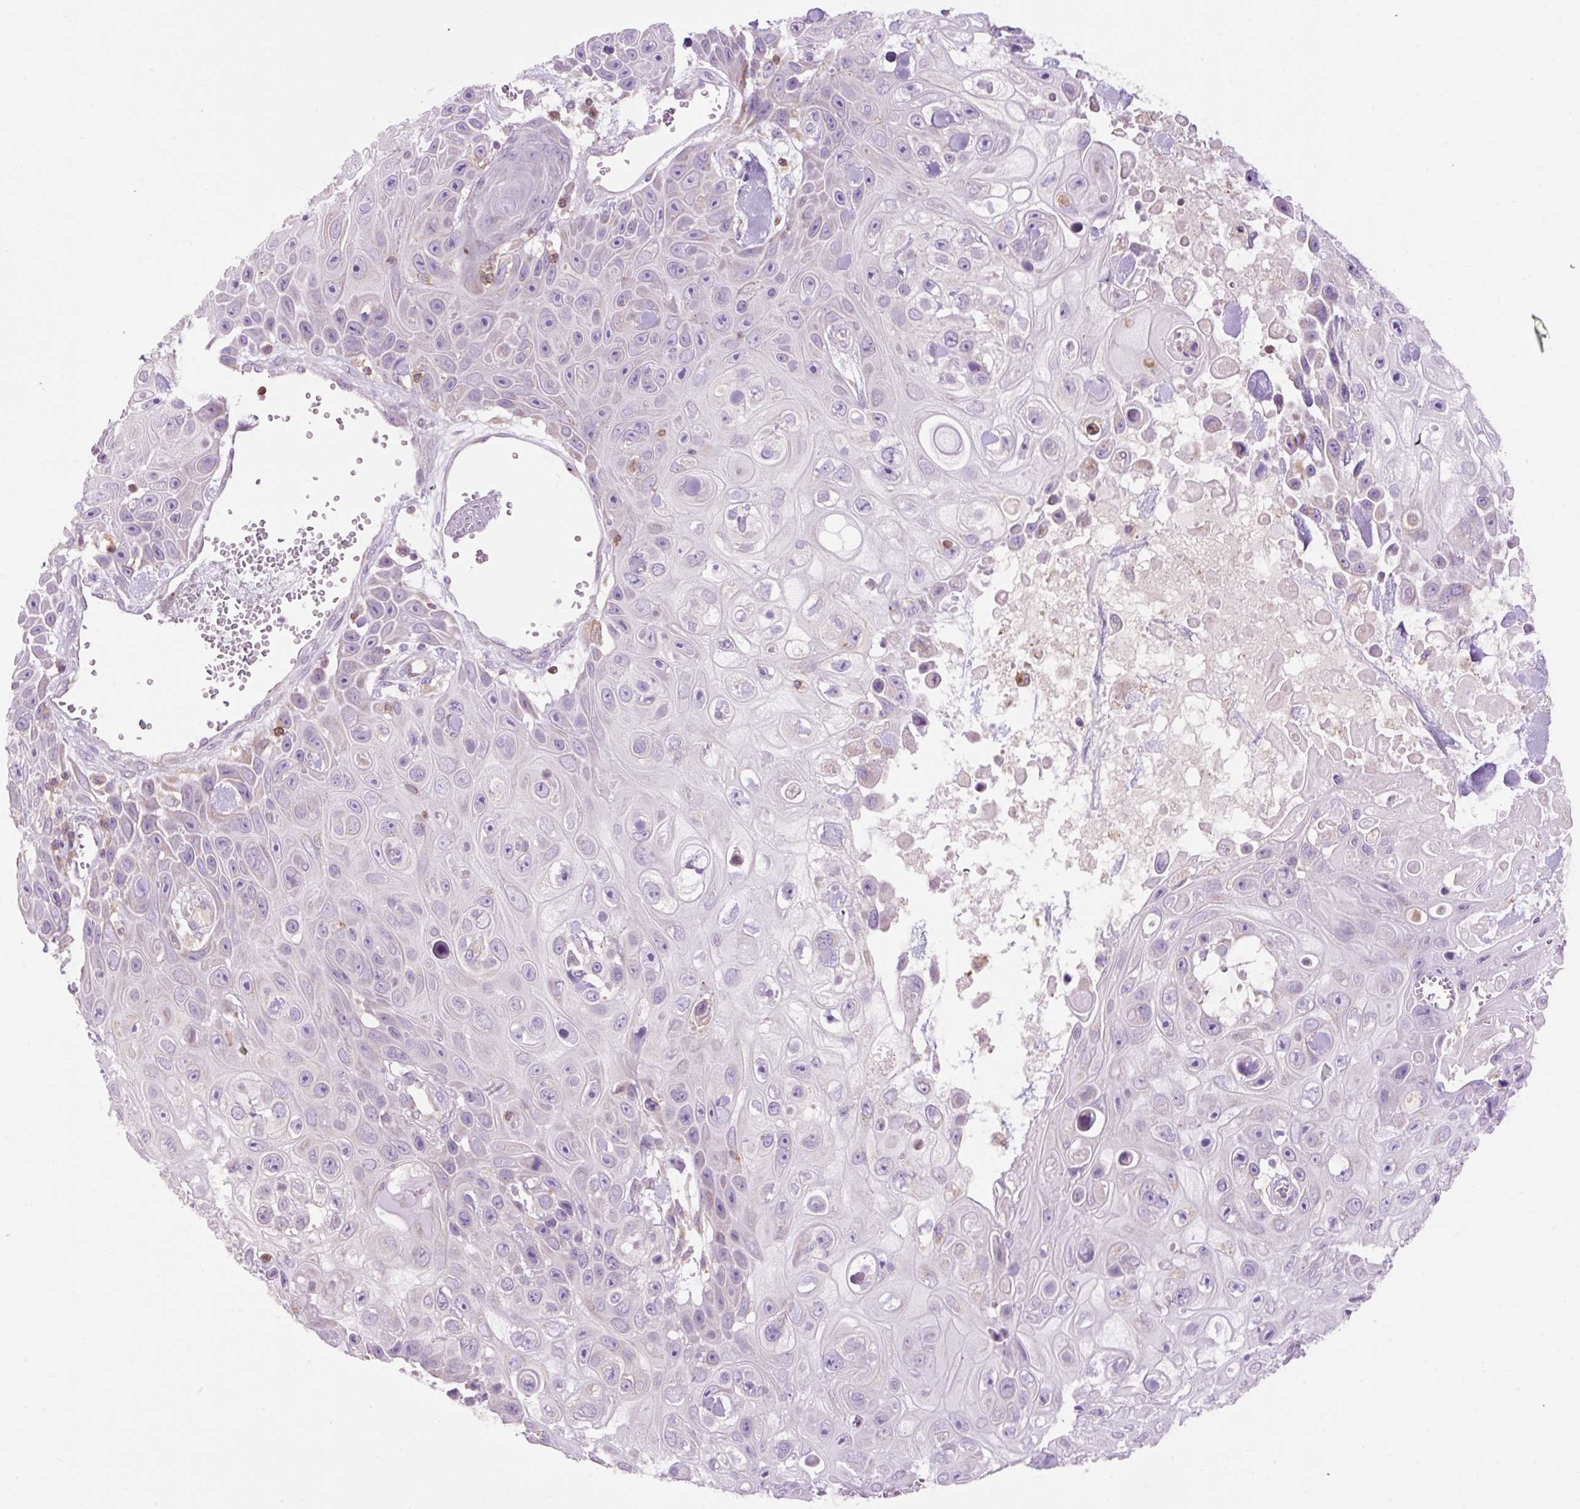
{"staining": {"intensity": "negative", "quantity": "none", "location": "none"}, "tissue": "skin cancer", "cell_type": "Tumor cells", "image_type": "cancer", "snomed": [{"axis": "morphology", "description": "Squamous cell carcinoma, NOS"}, {"axis": "topography", "description": "Skin"}], "caption": "DAB immunohistochemical staining of human squamous cell carcinoma (skin) displays no significant expression in tumor cells. (IHC, brightfield microscopy, high magnification).", "gene": "CD83", "patient": {"sex": "male", "age": 82}}